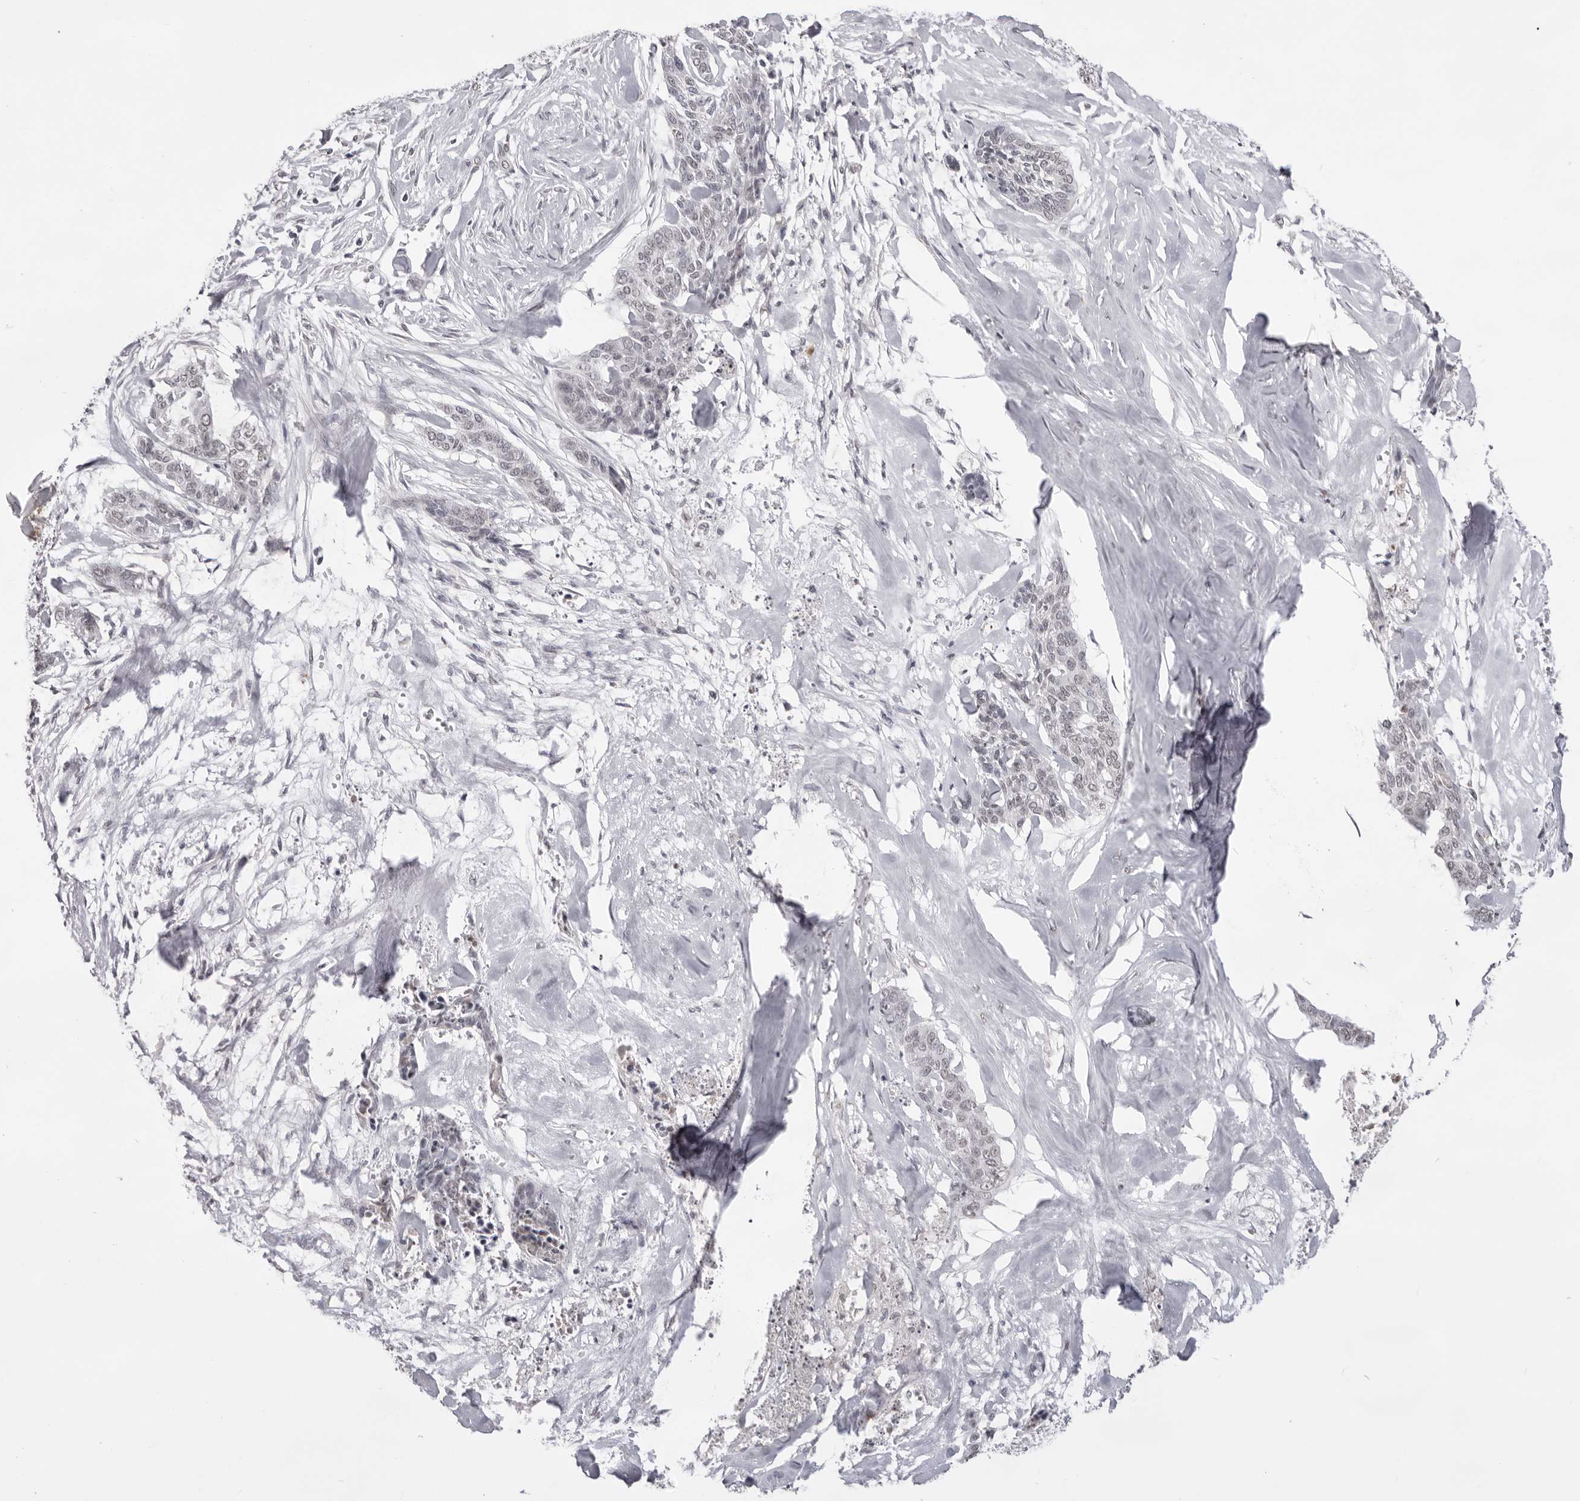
{"staining": {"intensity": "negative", "quantity": "none", "location": "none"}, "tissue": "skin cancer", "cell_type": "Tumor cells", "image_type": "cancer", "snomed": [{"axis": "morphology", "description": "Basal cell carcinoma"}, {"axis": "topography", "description": "Skin"}], "caption": "Tumor cells show no significant staining in skin basal cell carcinoma.", "gene": "NTM", "patient": {"sex": "female", "age": 64}}